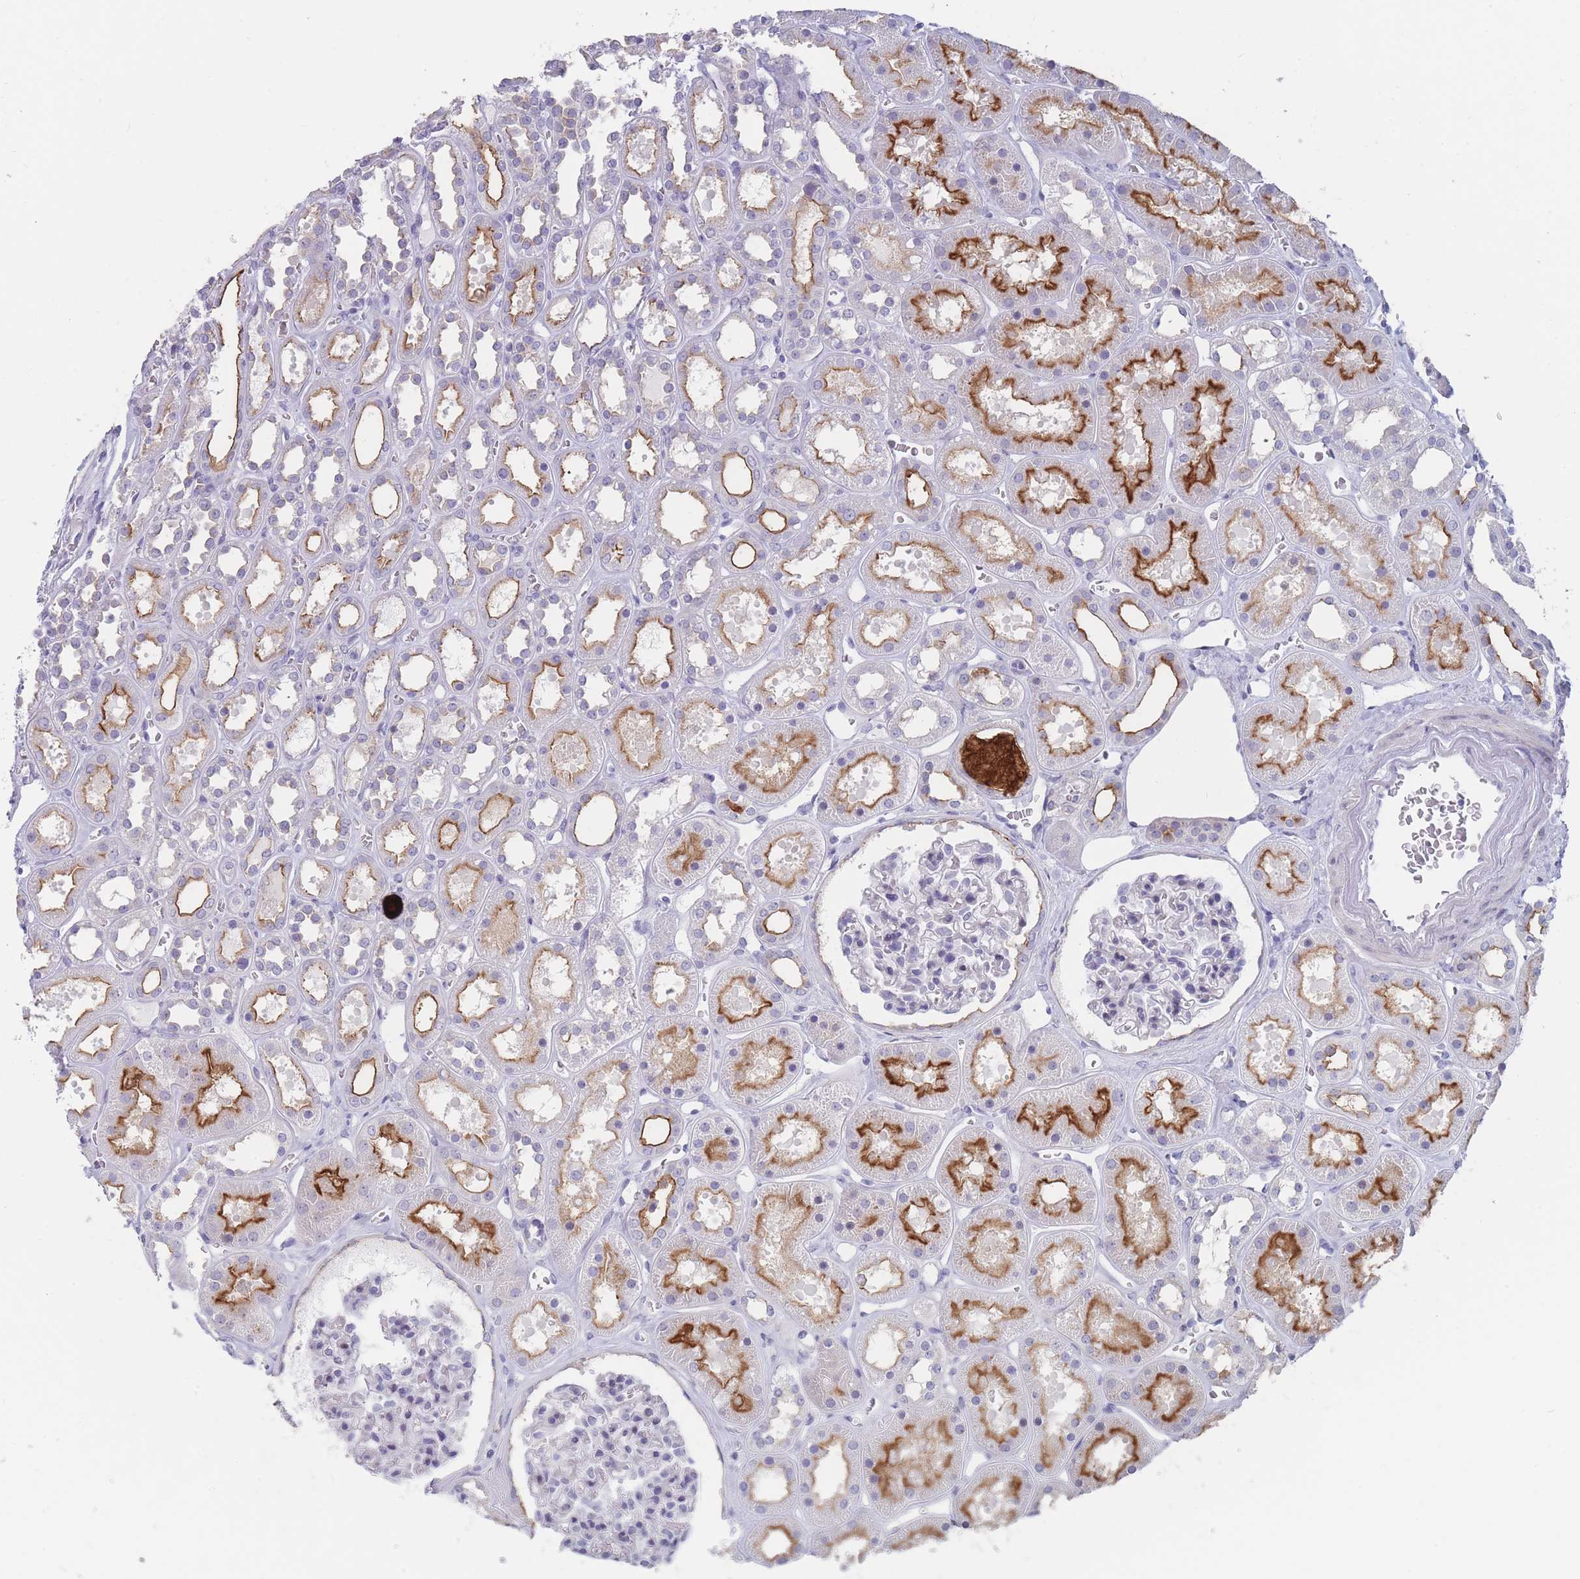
{"staining": {"intensity": "negative", "quantity": "none", "location": "none"}, "tissue": "kidney", "cell_type": "Cells in glomeruli", "image_type": "normal", "snomed": [{"axis": "morphology", "description": "Normal tissue, NOS"}, {"axis": "topography", "description": "Kidney"}], "caption": "Human kidney stained for a protein using immunohistochemistry reveals no staining in cells in glomeruli.", "gene": "PIGU", "patient": {"sex": "female", "age": 41}}